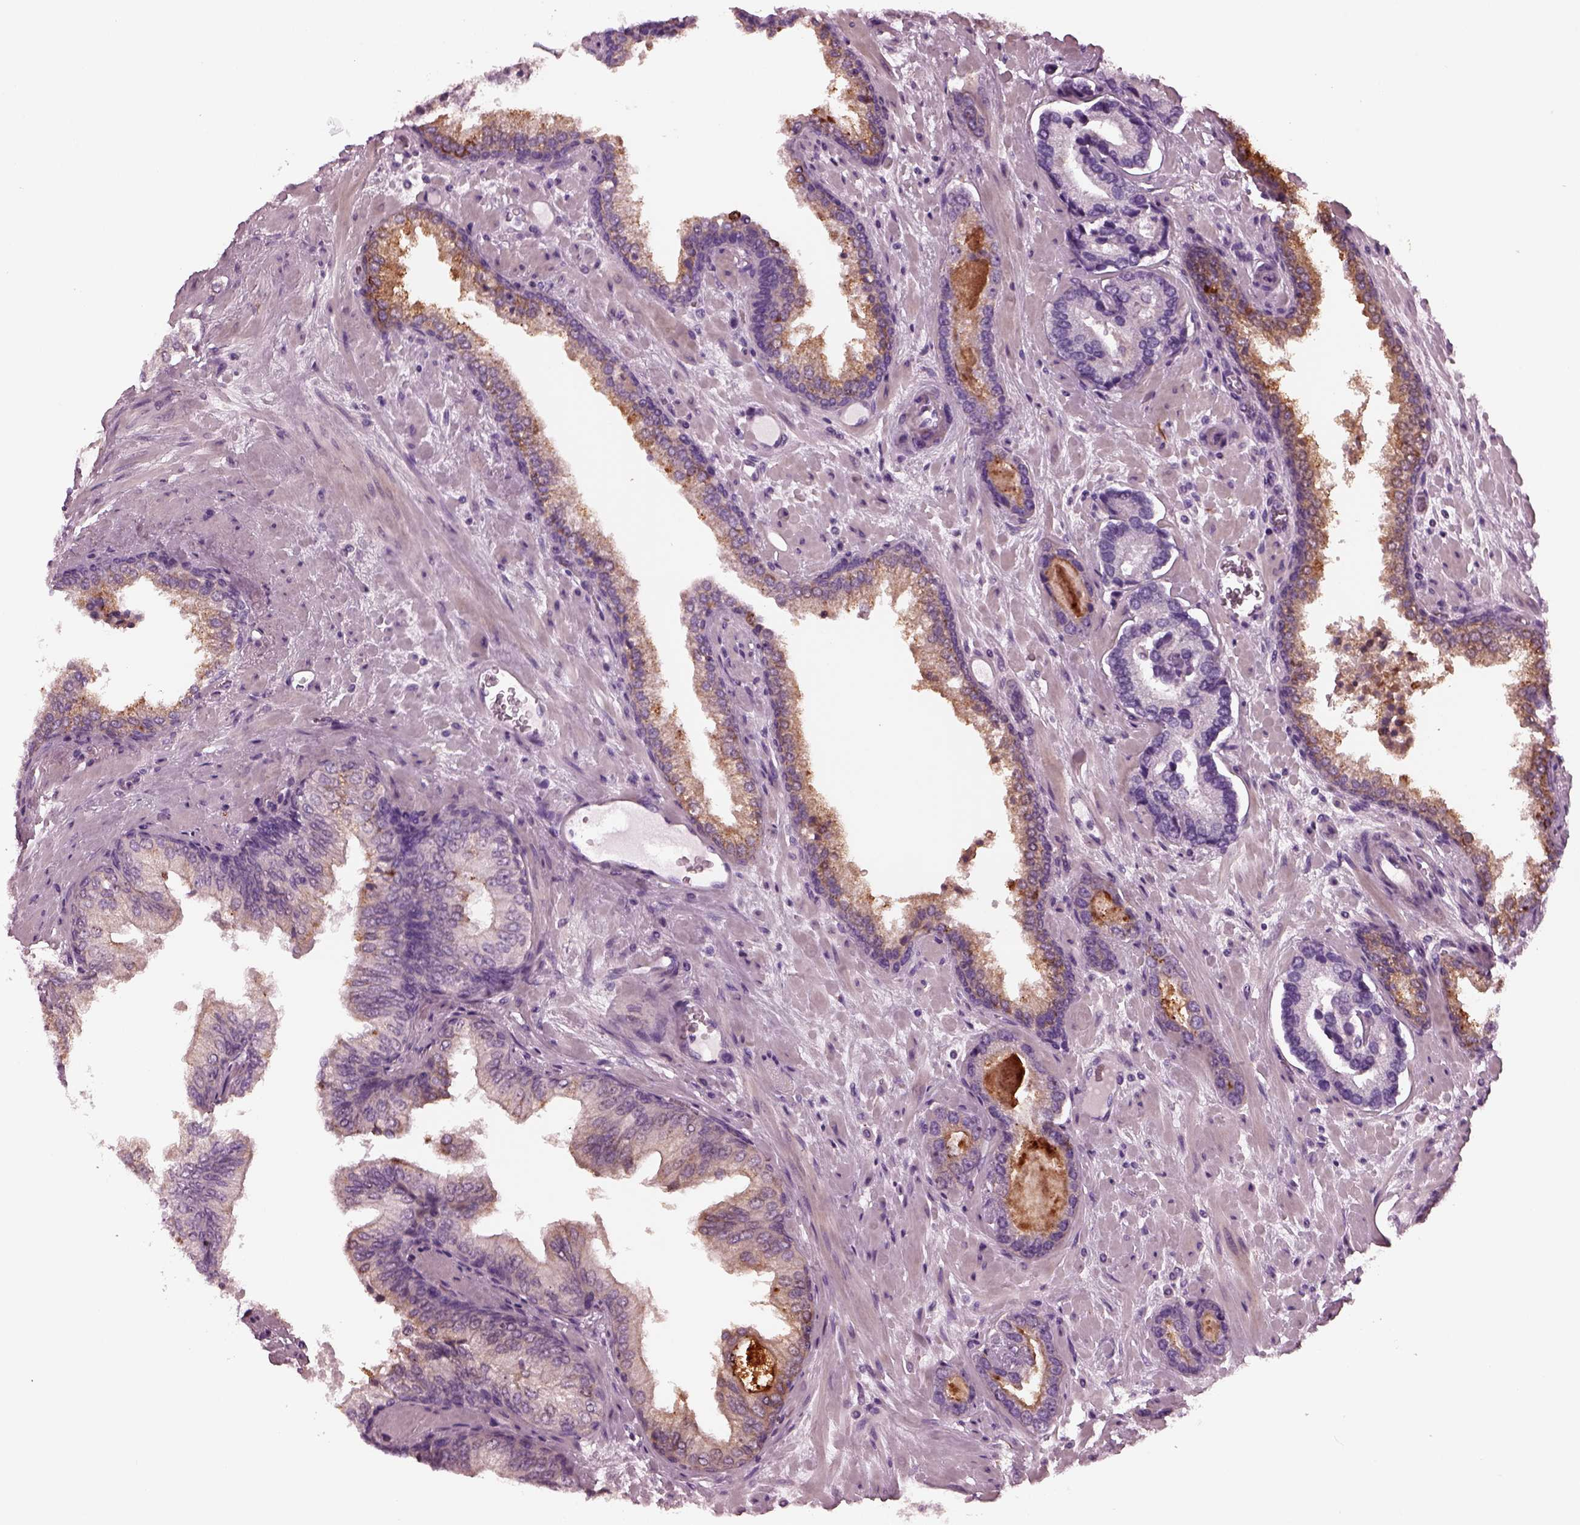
{"staining": {"intensity": "negative", "quantity": "none", "location": "none"}, "tissue": "prostate cancer", "cell_type": "Tumor cells", "image_type": "cancer", "snomed": [{"axis": "morphology", "description": "Adenocarcinoma, Low grade"}, {"axis": "topography", "description": "Prostate"}], "caption": "An IHC micrograph of prostate cancer (low-grade adenocarcinoma) is shown. There is no staining in tumor cells of prostate cancer (low-grade adenocarcinoma).", "gene": "GDF11", "patient": {"sex": "male", "age": 61}}